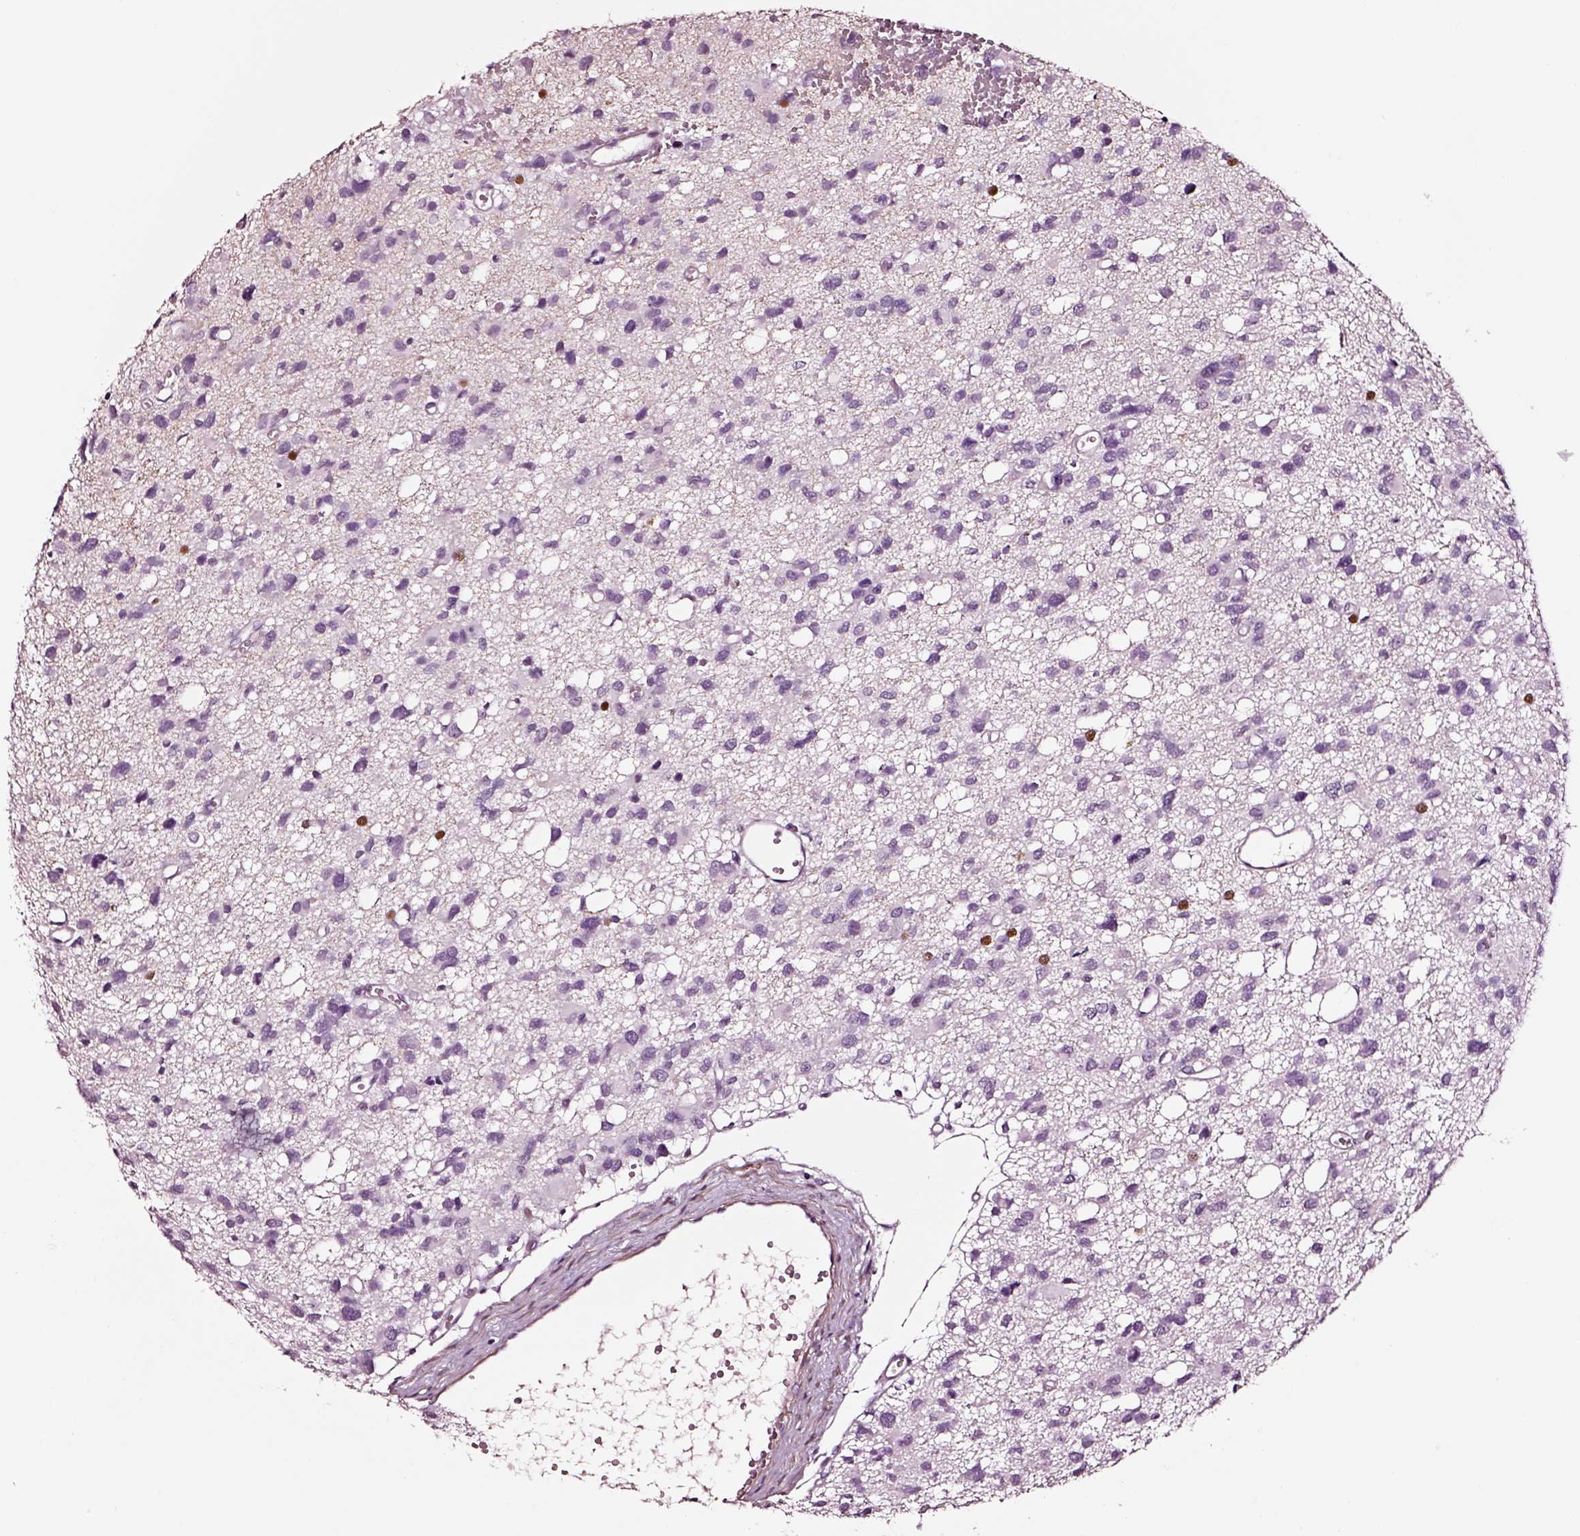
{"staining": {"intensity": "negative", "quantity": "none", "location": "none"}, "tissue": "glioma", "cell_type": "Tumor cells", "image_type": "cancer", "snomed": [{"axis": "morphology", "description": "Glioma, malignant, High grade"}, {"axis": "topography", "description": "Brain"}], "caption": "Immunohistochemical staining of human high-grade glioma (malignant) shows no significant expression in tumor cells. (Brightfield microscopy of DAB immunohistochemistry at high magnification).", "gene": "SOX10", "patient": {"sex": "male", "age": 23}}